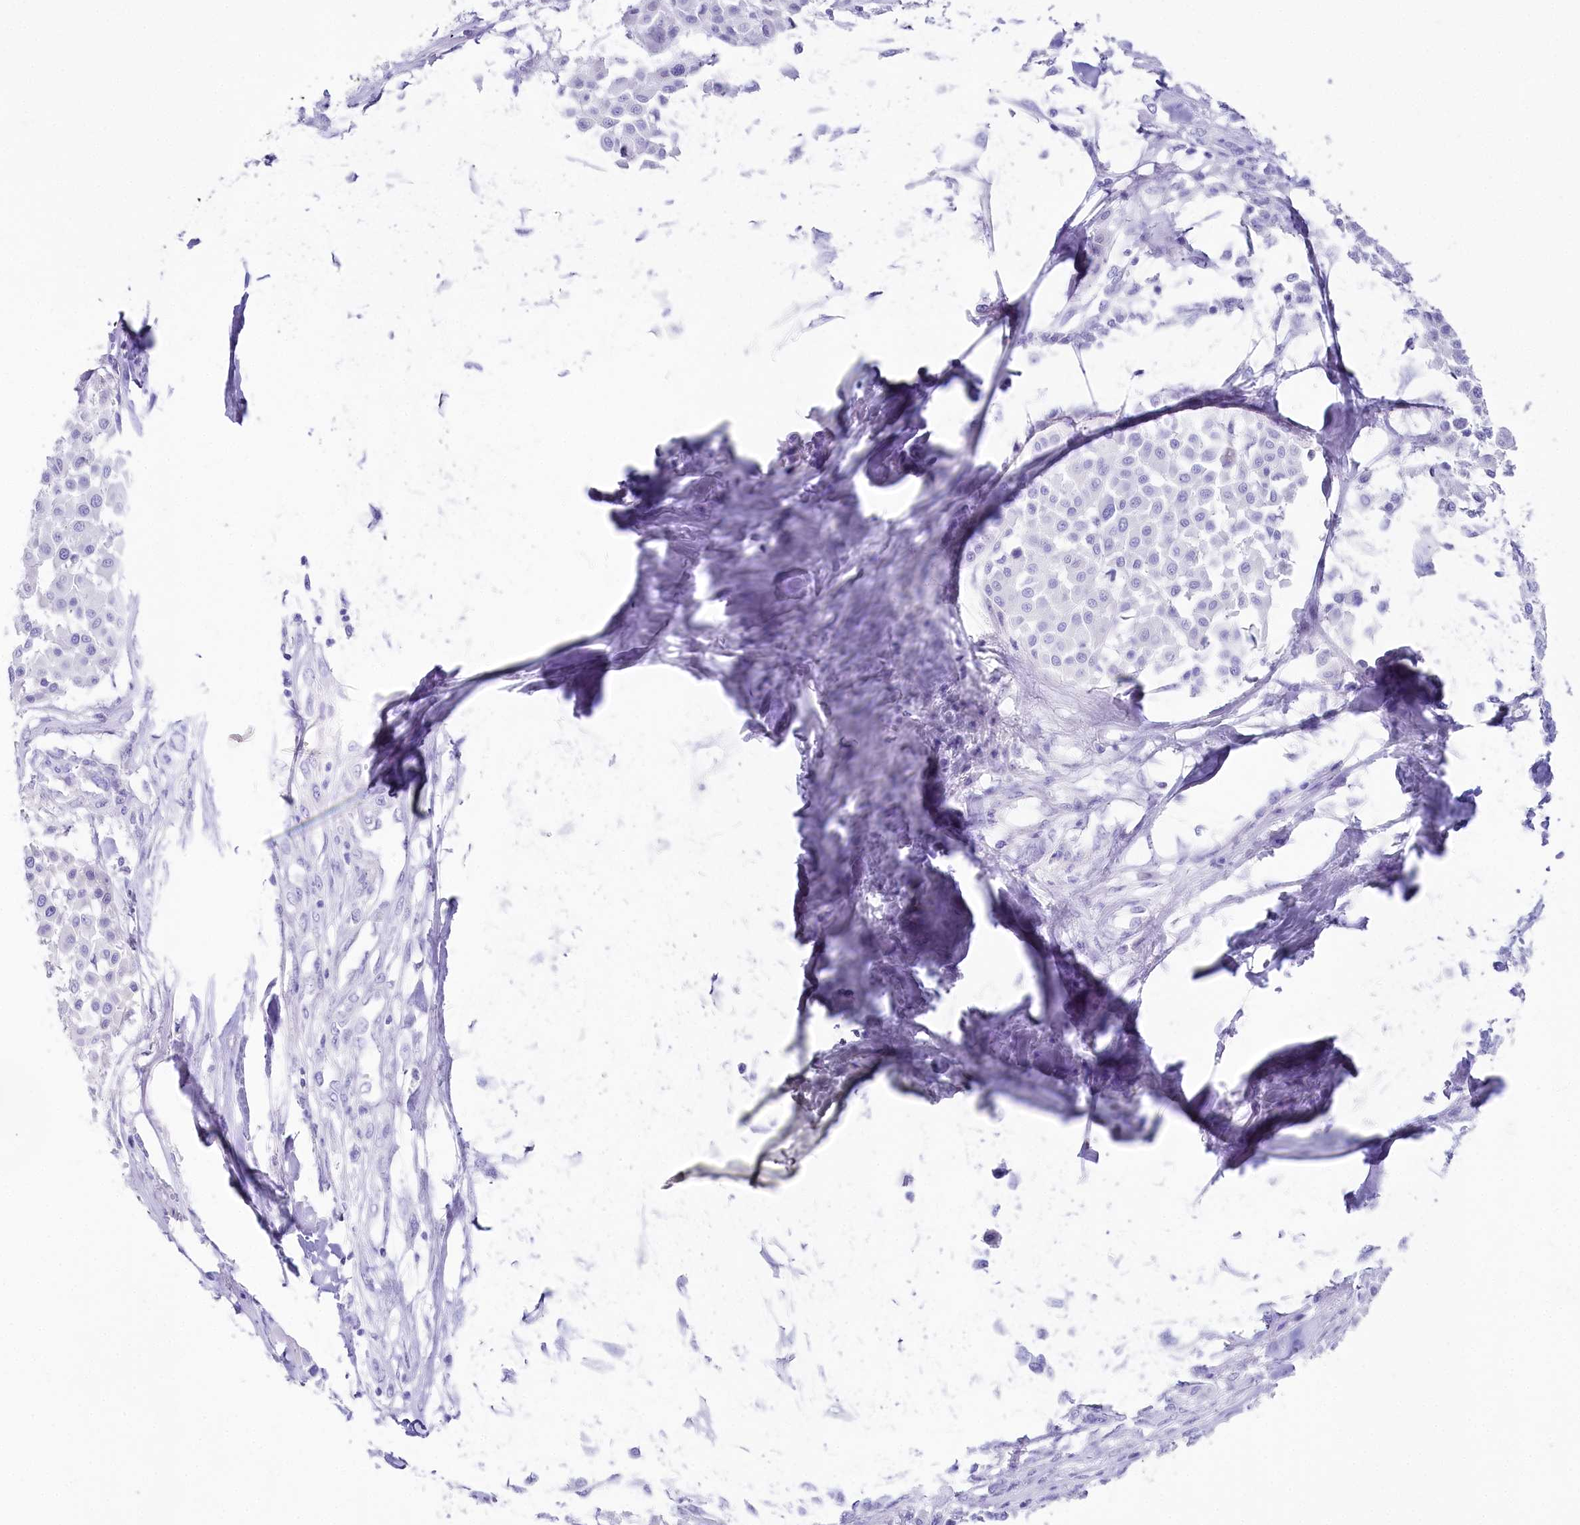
{"staining": {"intensity": "negative", "quantity": "none", "location": "none"}, "tissue": "melanoma", "cell_type": "Tumor cells", "image_type": "cancer", "snomed": [{"axis": "morphology", "description": "Malignant melanoma, Metastatic site"}, {"axis": "topography", "description": "Soft tissue"}], "caption": "Immunohistochemistry (IHC) of melanoma demonstrates no staining in tumor cells.", "gene": "CSN3", "patient": {"sex": "male", "age": 41}}